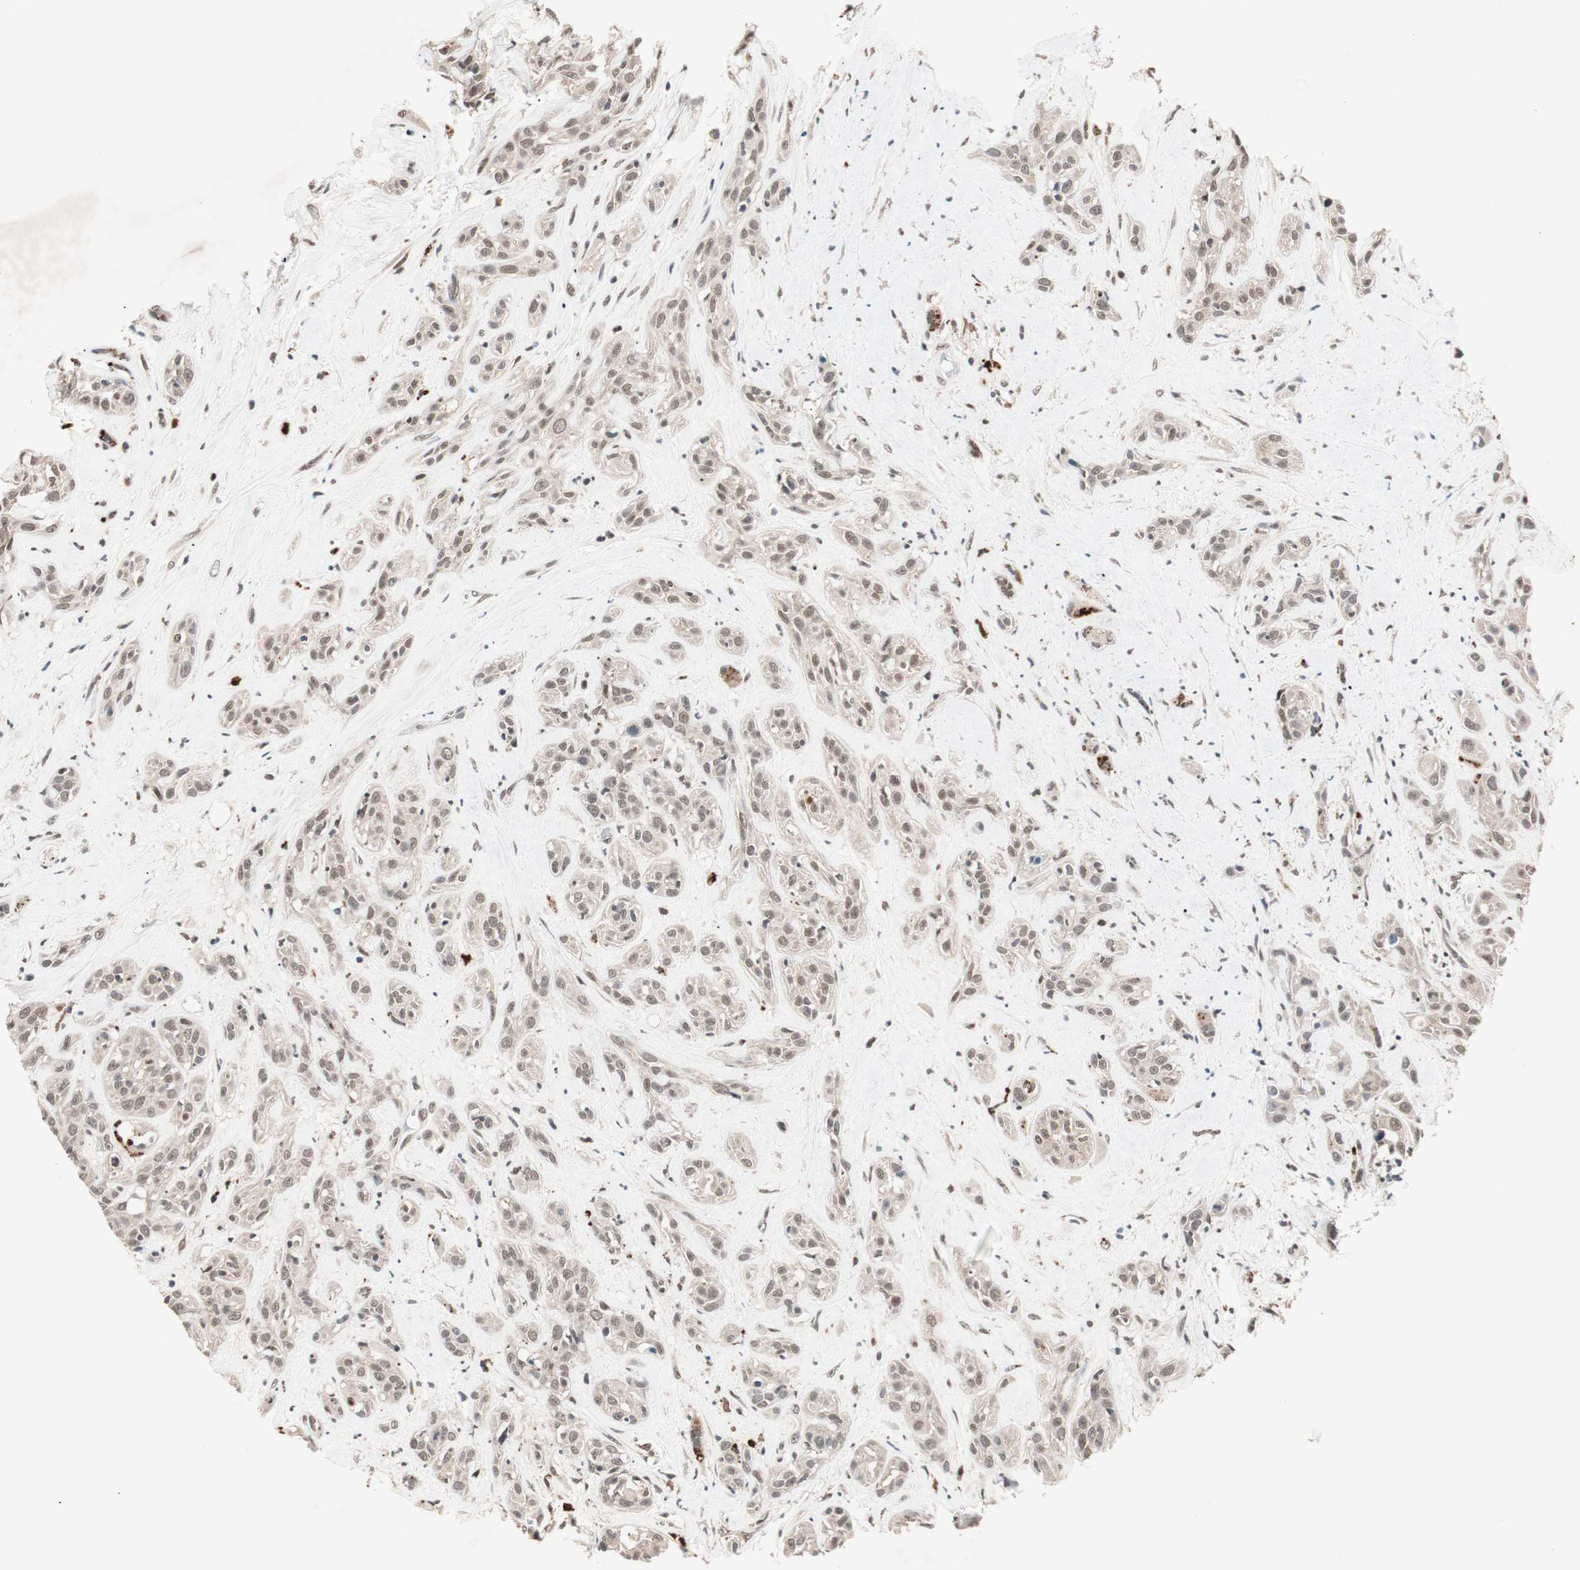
{"staining": {"intensity": "weak", "quantity": "25%-75%", "location": "nuclear"}, "tissue": "head and neck cancer", "cell_type": "Tumor cells", "image_type": "cancer", "snomed": [{"axis": "morphology", "description": "Squamous cell carcinoma, NOS"}, {"axis": "topography", "description": "Head-Neck"}], "caption": "The immunohistochemical stain highlights weak nuclear expression in tumor cells of head and neck cancer (squamous cell carcinoma) tissue. (IHC, brightfield microscopy, high magnification).", "gene": "NFRKB", "patient": {"sex": "male", "age": 62}}